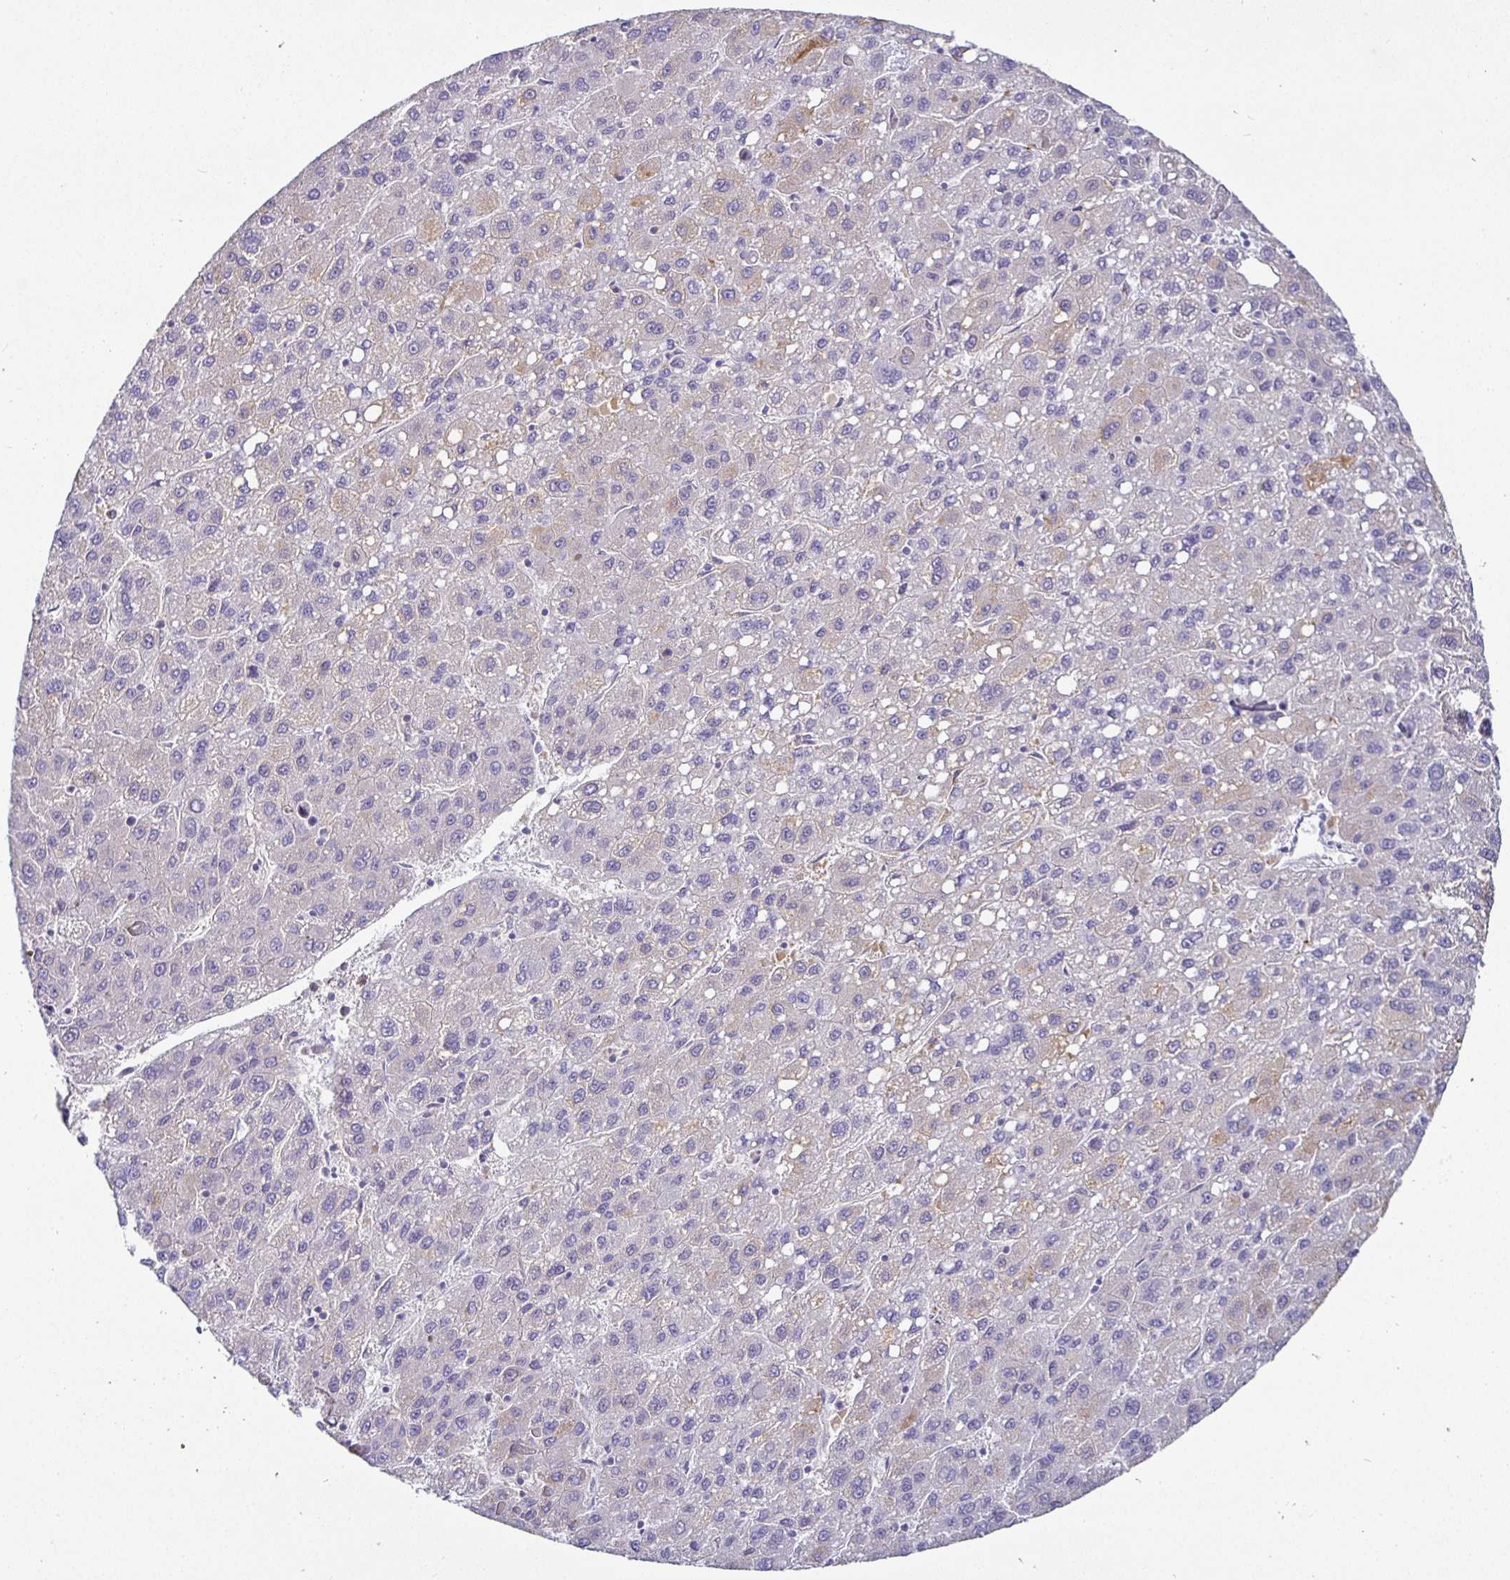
{"staining": {"intensity": "negative", "quantity": "none", "location": "none"}, "tissue": "liver cancer", "cell_type": "Tumor cells", "image_type": "cancer", "snomed": [{"axis": "morphology", "description": "Carcinoma, Hepatocellular, NOS"}, {"axis": "topography", "description": "Liver"}], "caption": "Human liver hepatocellular carcinoma stained for a protein using immunohistochemistry (IHC) displays no positivity in tumor cells.", "gene": "SIRPA", "patient": {"sex": "female", "age": 82}}